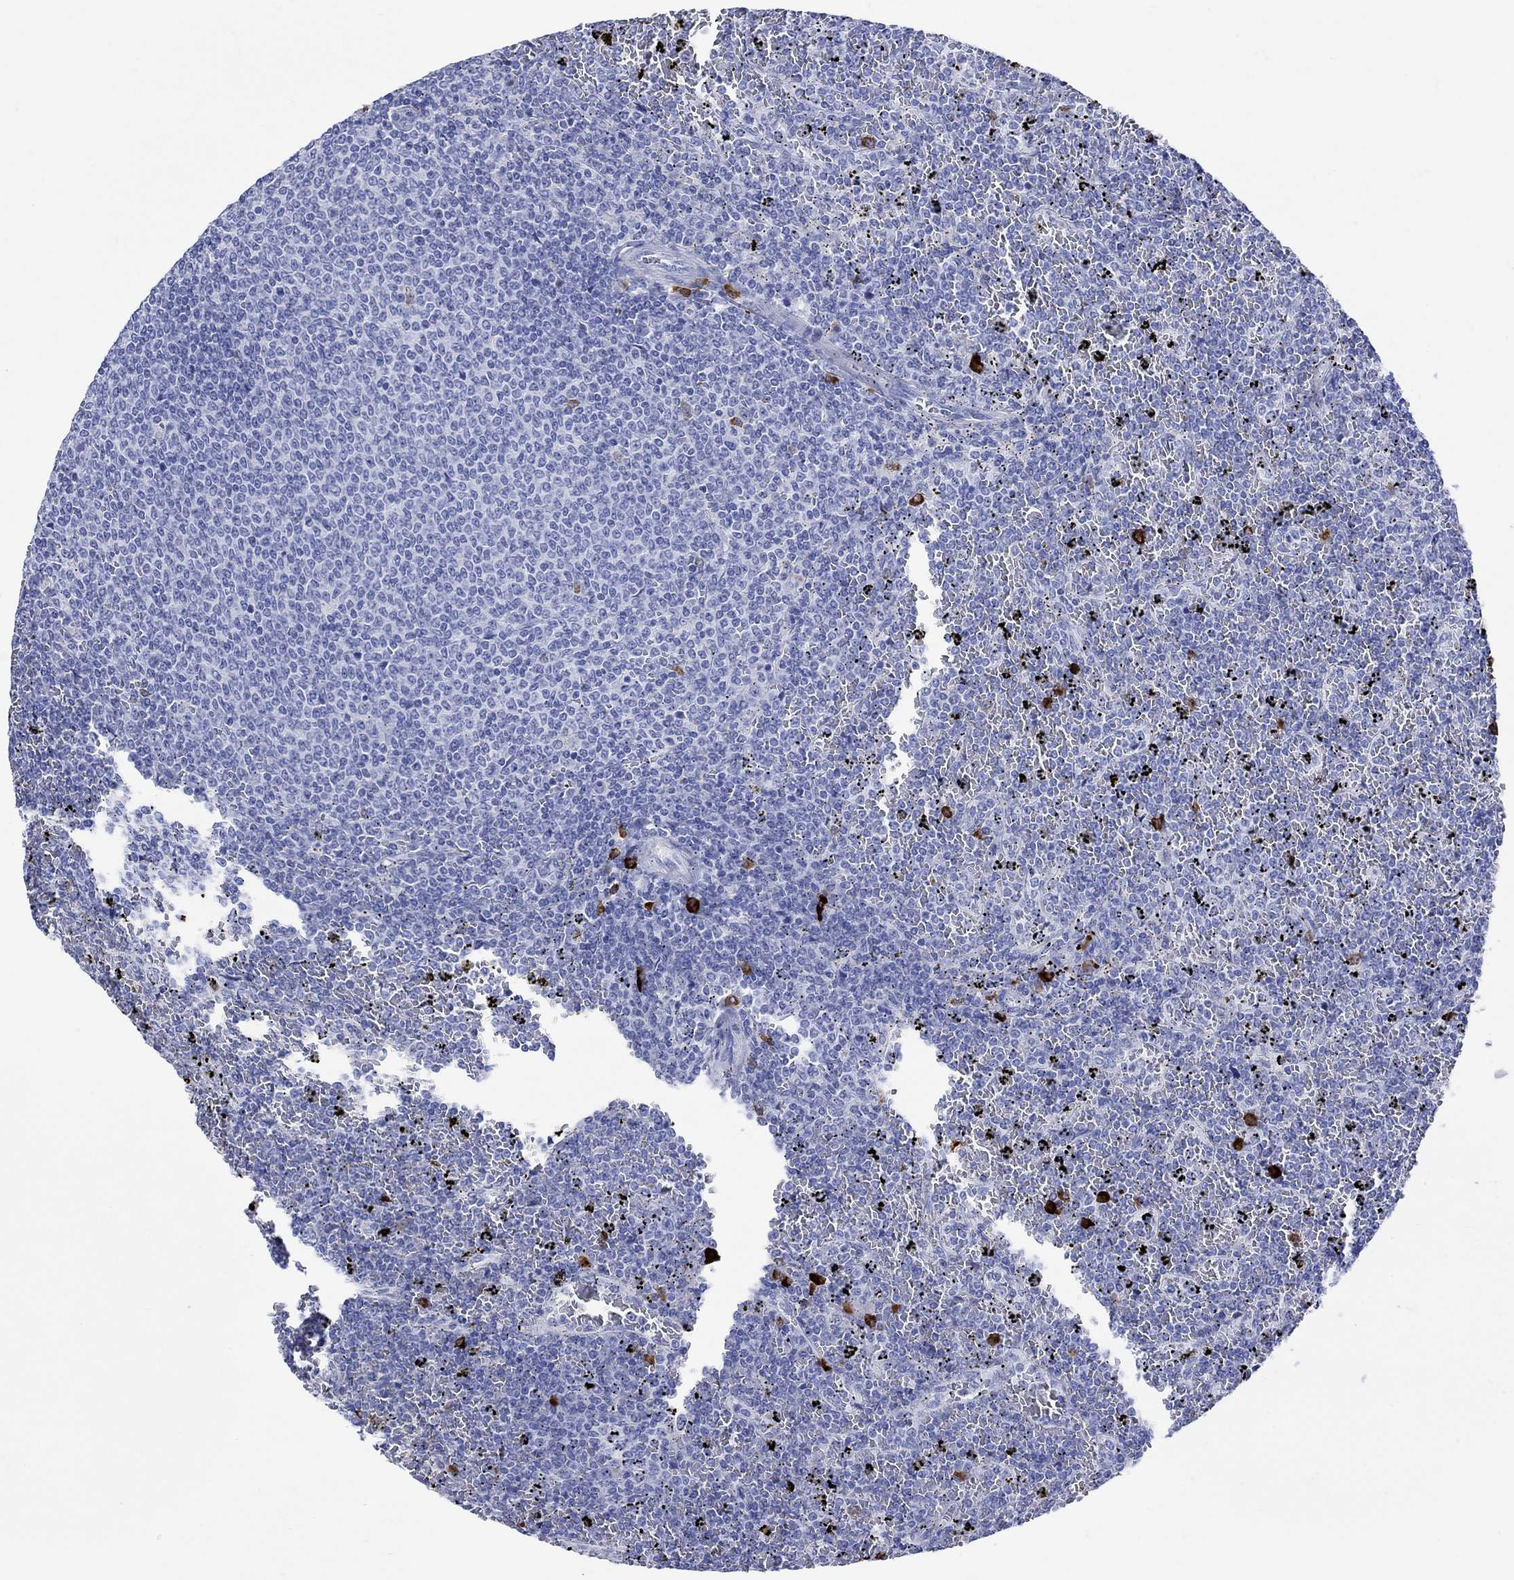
{"staining": {"intensity": "negative", "quantity": "none", "location": "none"}, "tissue": "lymphoma", "cell_type": "Tumor cells", "image_type": "cancer", "snomed": [{"axis": "morphology", "description": "Malignant lymphoma, non-Hodgkin's type, Low grade"}, {"axis": "topography", "description": "Spleen"}], "caption": "Human low-grade malignant lymphoma, non-Hodgkin's type stained for a protein using immunohistochemistry demonstrates no positivity in tumor cells.", "gene": "P2RY6", "patient": {"sex": "female", "age": 77}}